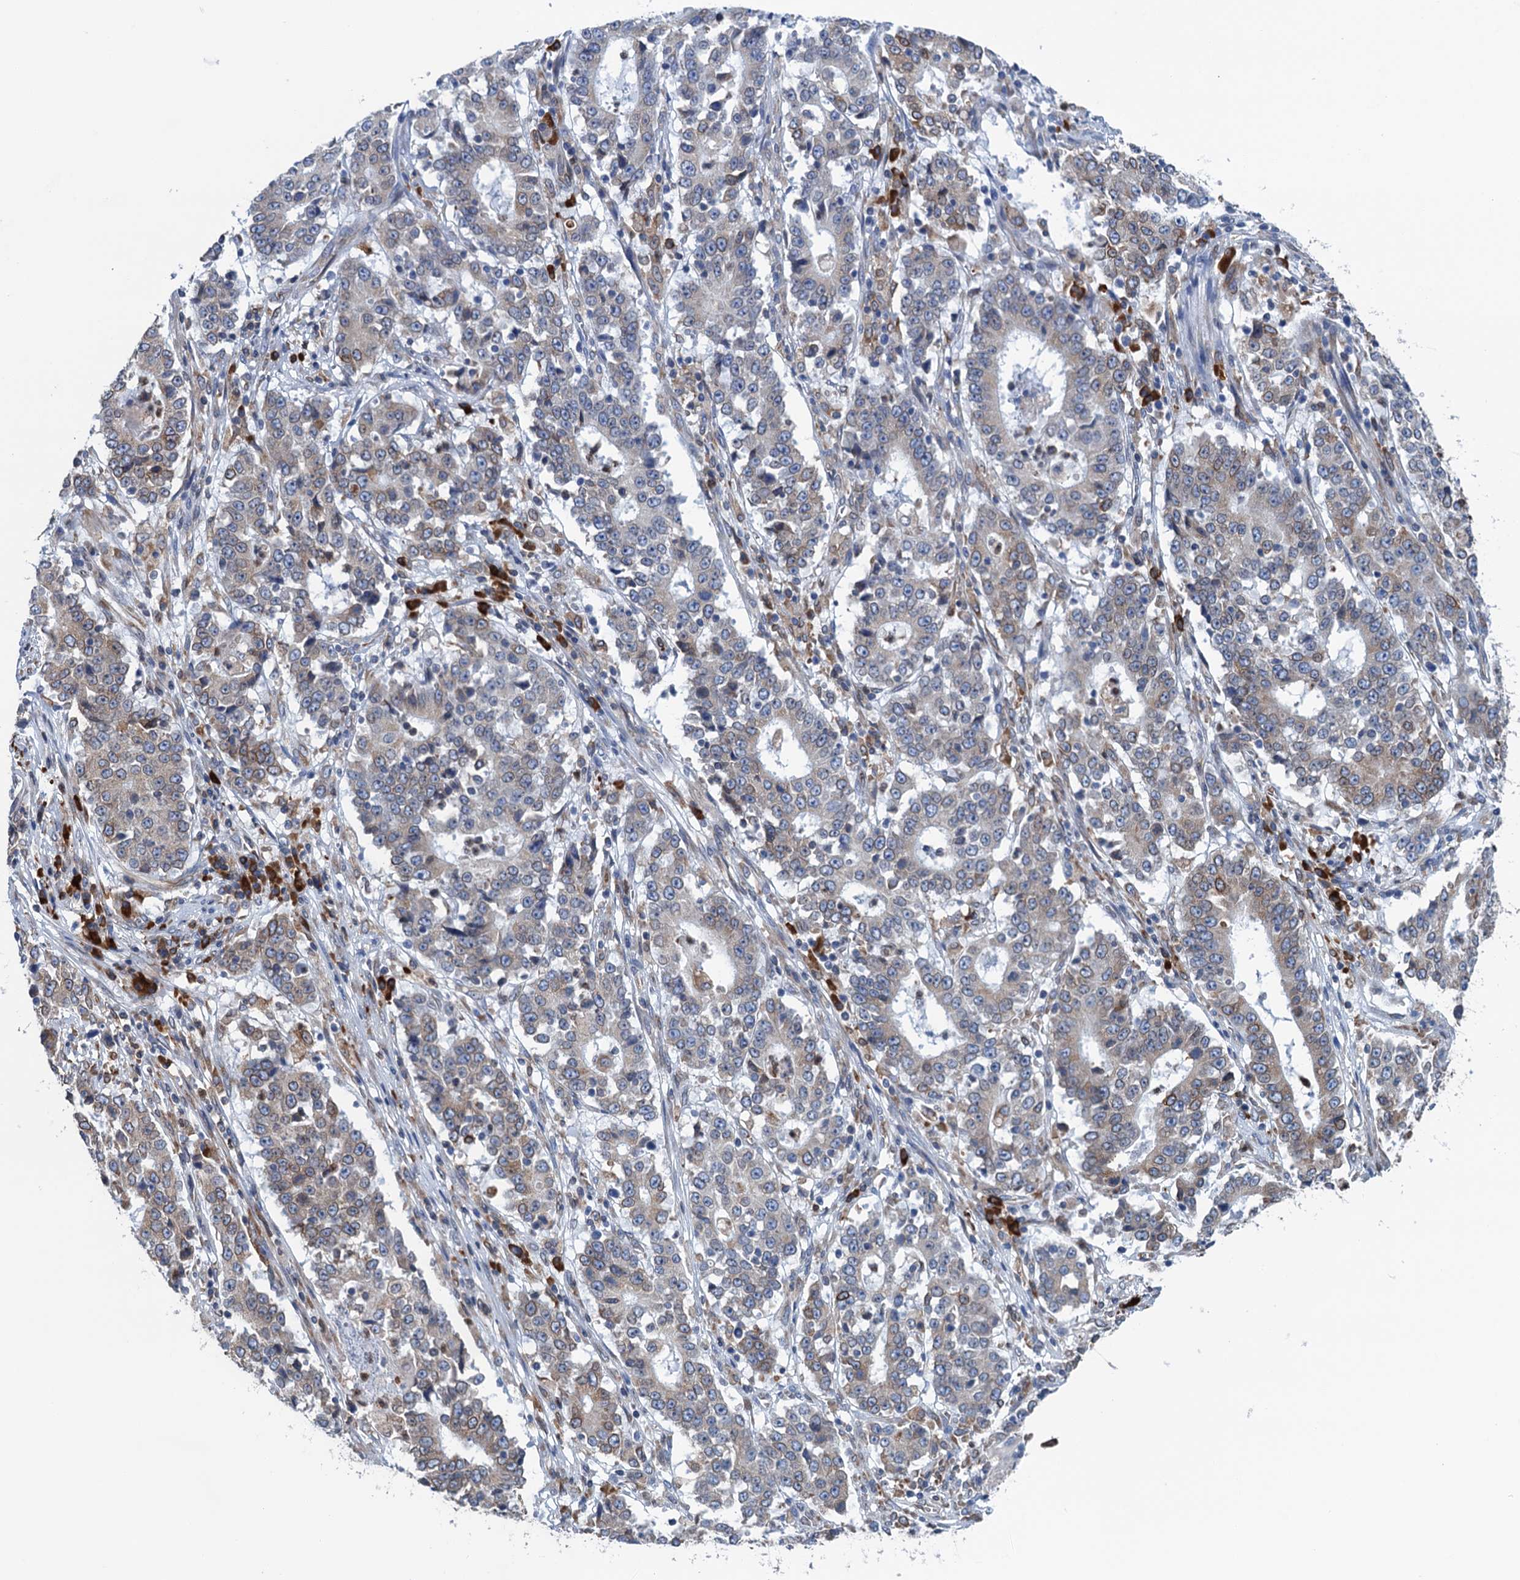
{"staining": {"intensity": "weak", "quantity": "25%-75%", "location": "cytoplasmic/membranous"}, "tissue": "stomach cancer", "cell_type": "Tumor cells", "image_type": "cancer", "snomed": [{"axis": "morphology", "description": "Adenocarcinoma, NOS"}, {"axis": "topography", "description": "Stomach"}], "caption": "IHC (DAB (3,3'-diaminobenzidine)) staining of human stomach cancer exhibits weak cytoplasmic/membranous protein staining in approximately 25%-75% of tumor cells. (IHC, brightfield microscopy, high magnification).", "gene": "TMEM205", "patient": {"sex": "male", "age": 59}}